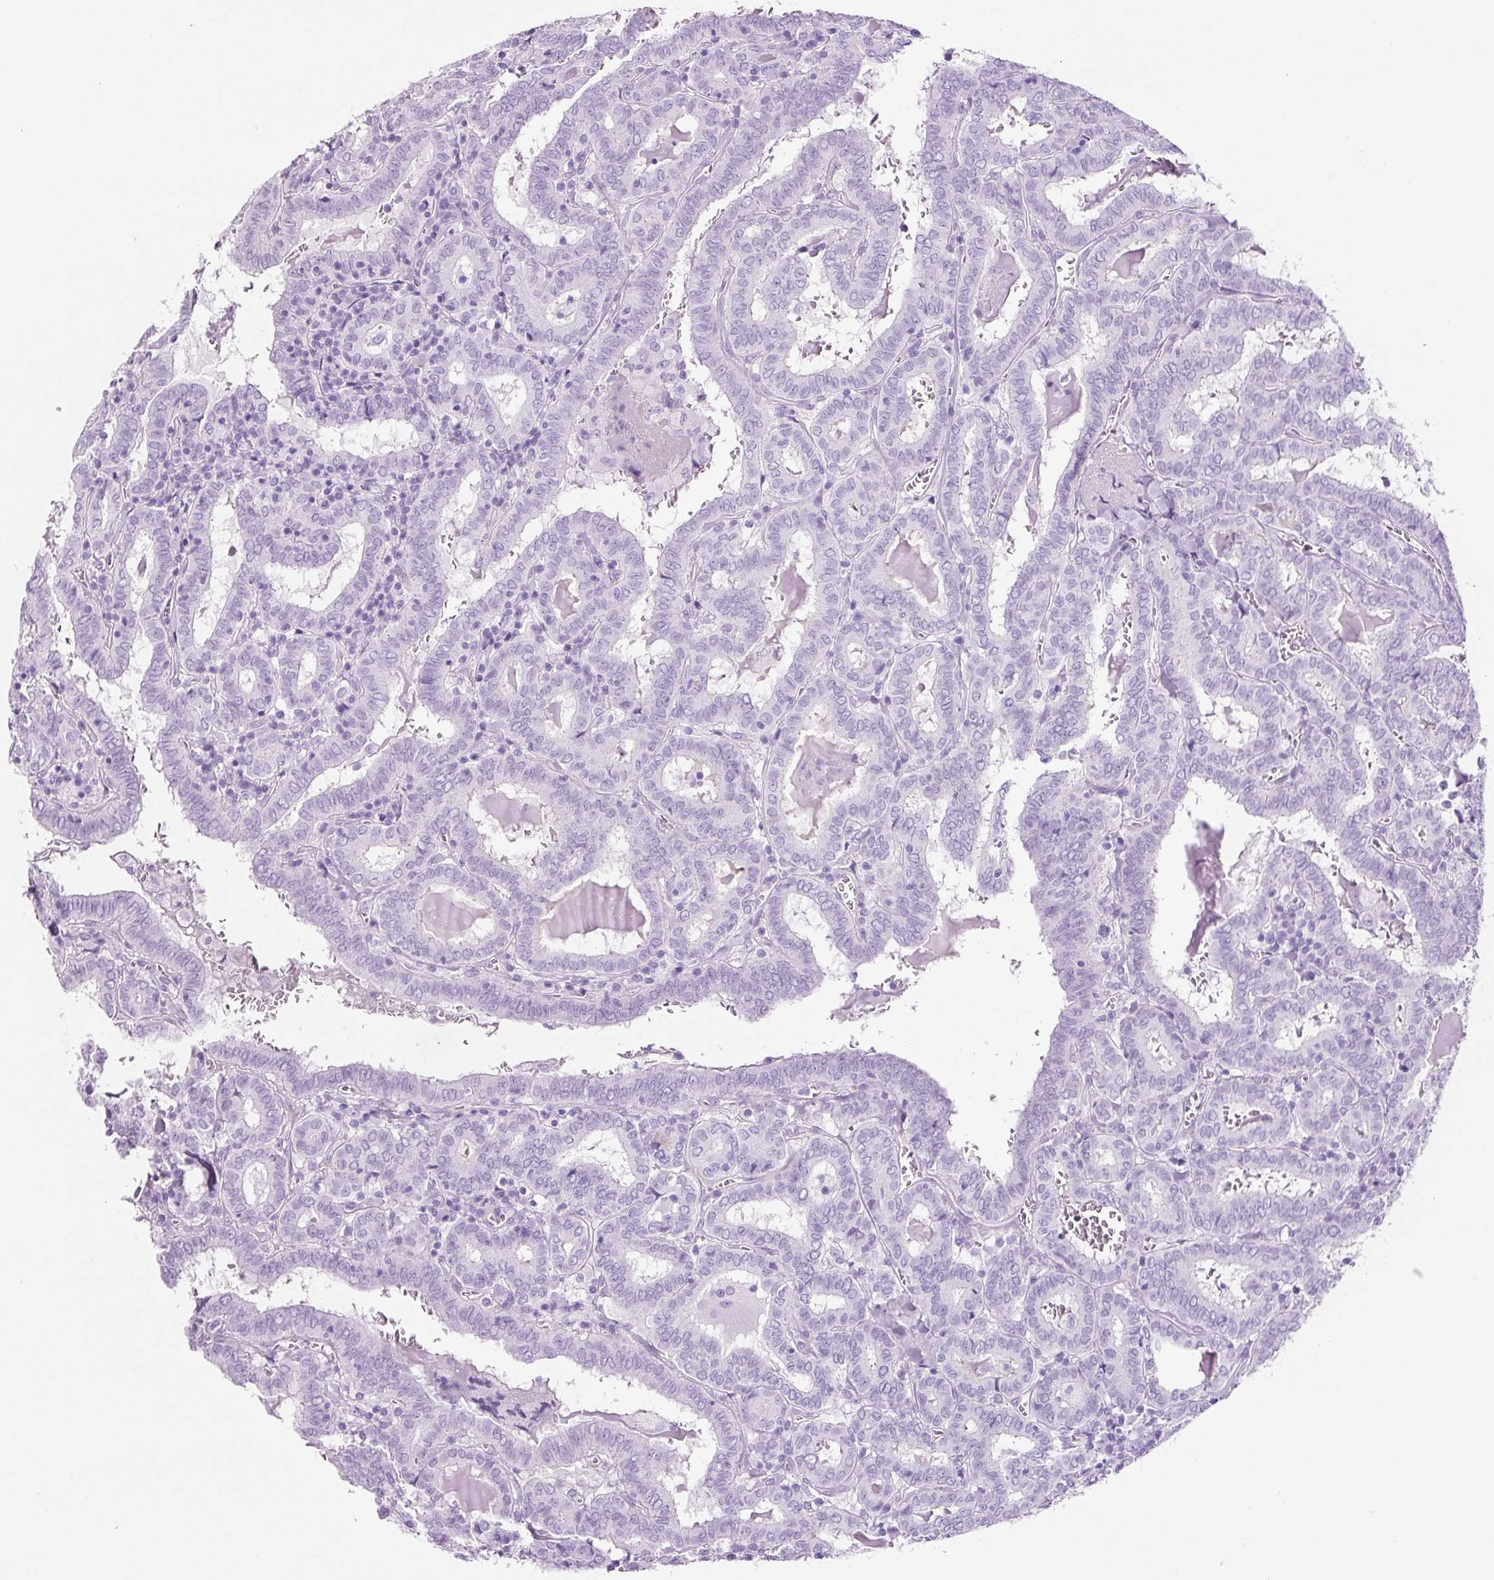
{"staining": {"intensity": "negative", "quantity": "none", "location": "none"}, "tissue": "thyroid cancer", "cell_type": "Tumor cells", "image_type": "cancer", "snomed": [{"axis": "morphology", "description": "Papillary adenocarcinoma, NOS"}, {"axis": "topography", "description": "Thyroid gland"}], "caption": "DAB immunohistochemical staining of human thyroid papillary adenocarcinoma reveals no significant staining in tumor cells.", "gene": "ADSS1", "patient": {"sex": "female", "age": 72}}